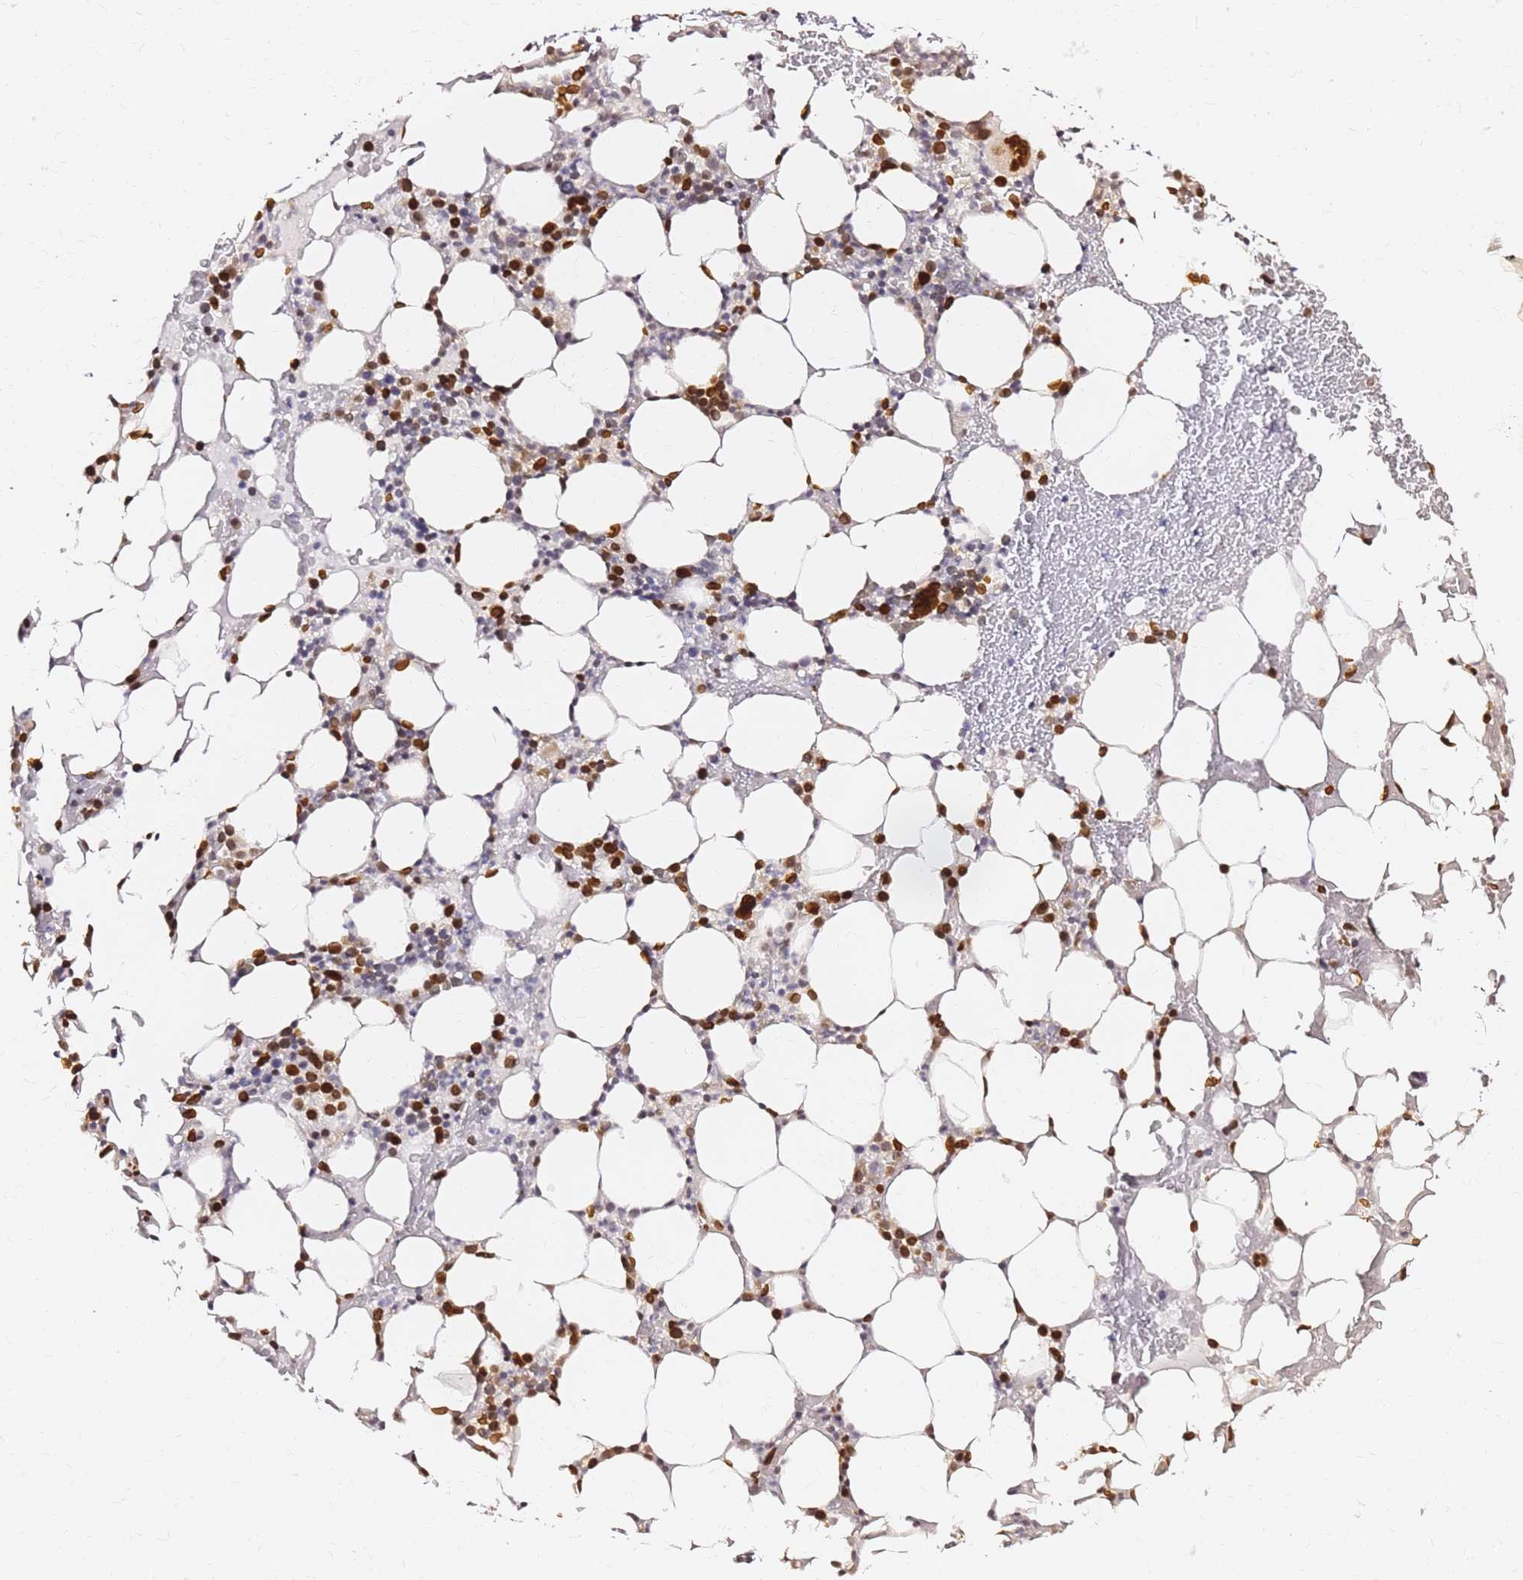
{"staining": {"intensity": "strong", "quantity": "25%-75%", "location": "nuclear"}, "tissue": "bone marrow", "cell_type": "Hematopoietic cells", "image_type": "normal", "snomed": [{"axis": "morphology", "description": "Normal tissue, NOS"}, {"axis": "topography", "description": "Bone marrow"}], "caption": "This is a histology image of immunohistochemistry staining of benign bone marrow, which shows strong positivity in the nuclear of hematopoietic cells.", "gene": "C6orf141", "patient": {"sex": "male", "age": 78}}